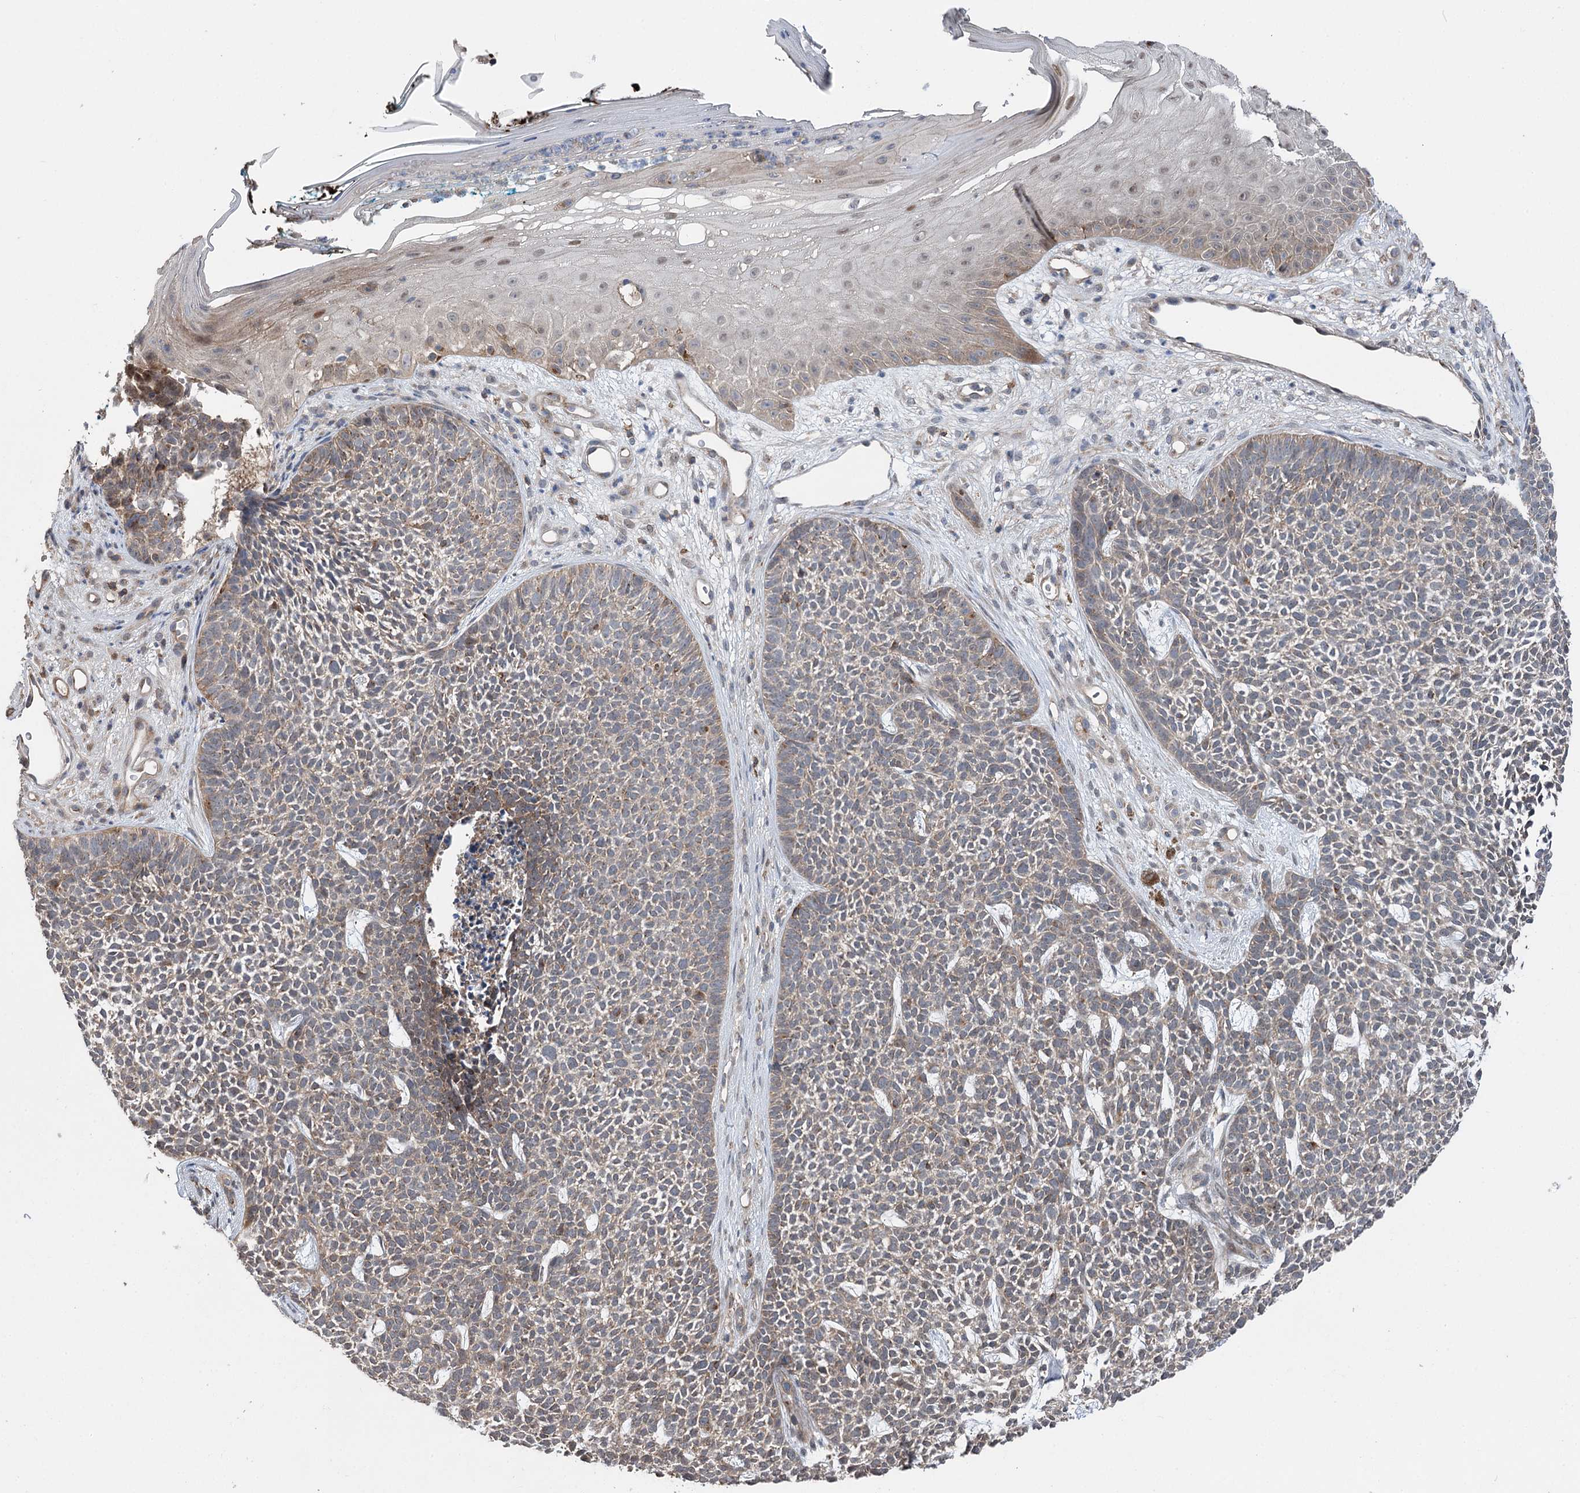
{"staining": {"intensity": "weak", "quantity": ">75%", "location": "cytoplasmic/membranous"}, "tissue": "skin cancer", "cell_type": "Tumor cells", "image_type": "cancer", "snomed": [{"axis": "morphology", "description": "Basal cell carcinoma"}, {"axis": "topography", "description": "Skin"}], "caption": "This image shows basal cell carcinoma (skin) stained with immunohistochemistry to label a protein in brown. The cytoplasmic/membranous of tumor cells show weak positivity for the protein. Nuclei are counter-stained blue.", "gene": "STX6", "patient": {"sex": "female", "age": 84}}